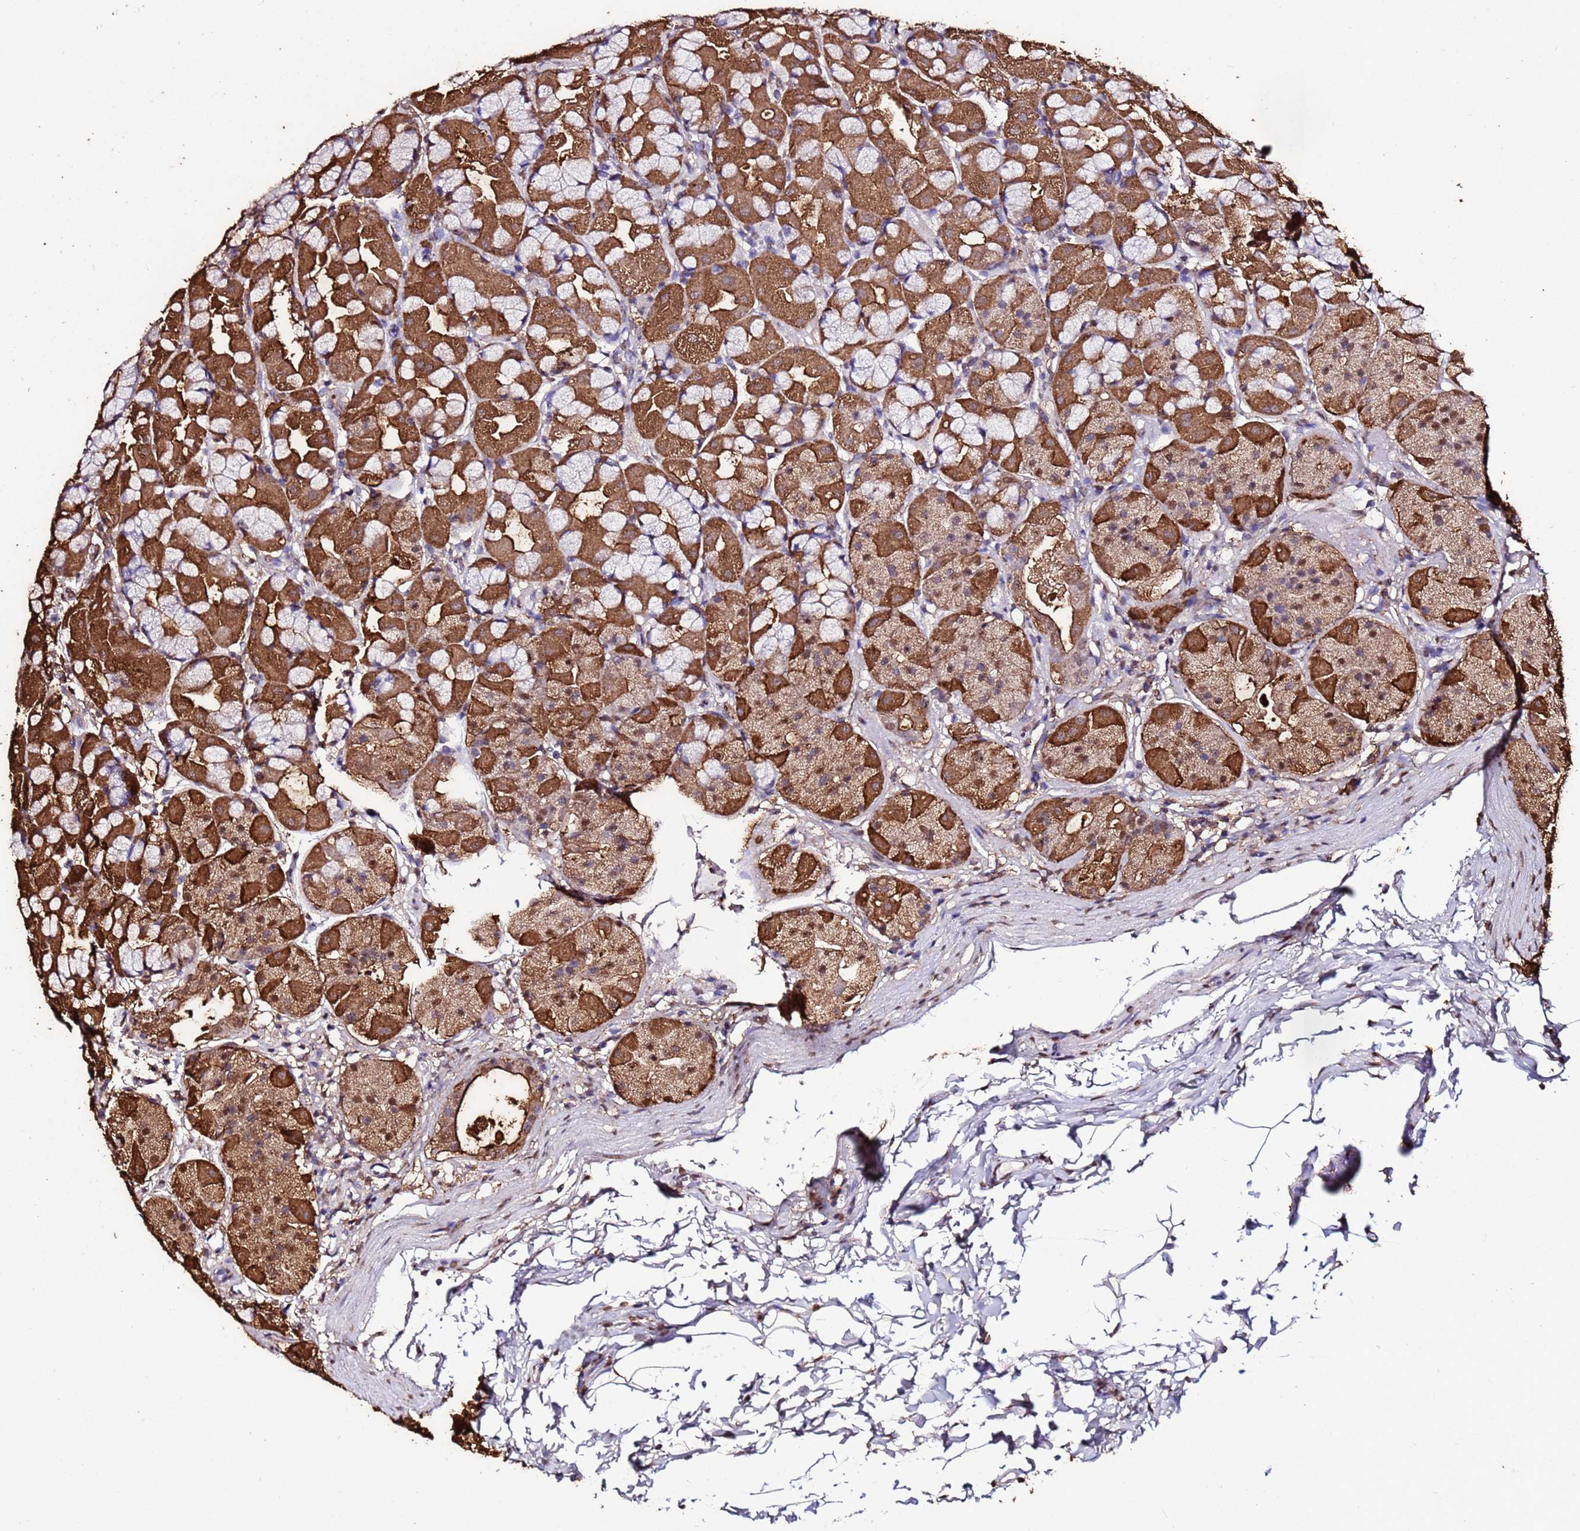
{"staining": {"intensity": "strong", "quantity": ">75%", "location": "cytoplasmic/membranous,nuclear"}, "tissue": "stomach", "cell_type": "Glandular cells", "image_type": "normal", "snomed": [{"axis": "morphology", "description": "Normal tissue, NOS"}, {"axis": "topography", "description": "Stomach"}], "caption": "This micrograph shows immunohistochemistry staining of normal stomach, with high strong cytoplasmic/membranous,nuclear expression in approximately >75% of glandular cells.", "gene": "TRIP6", "patient": {"sex": "male", "age": 57}}